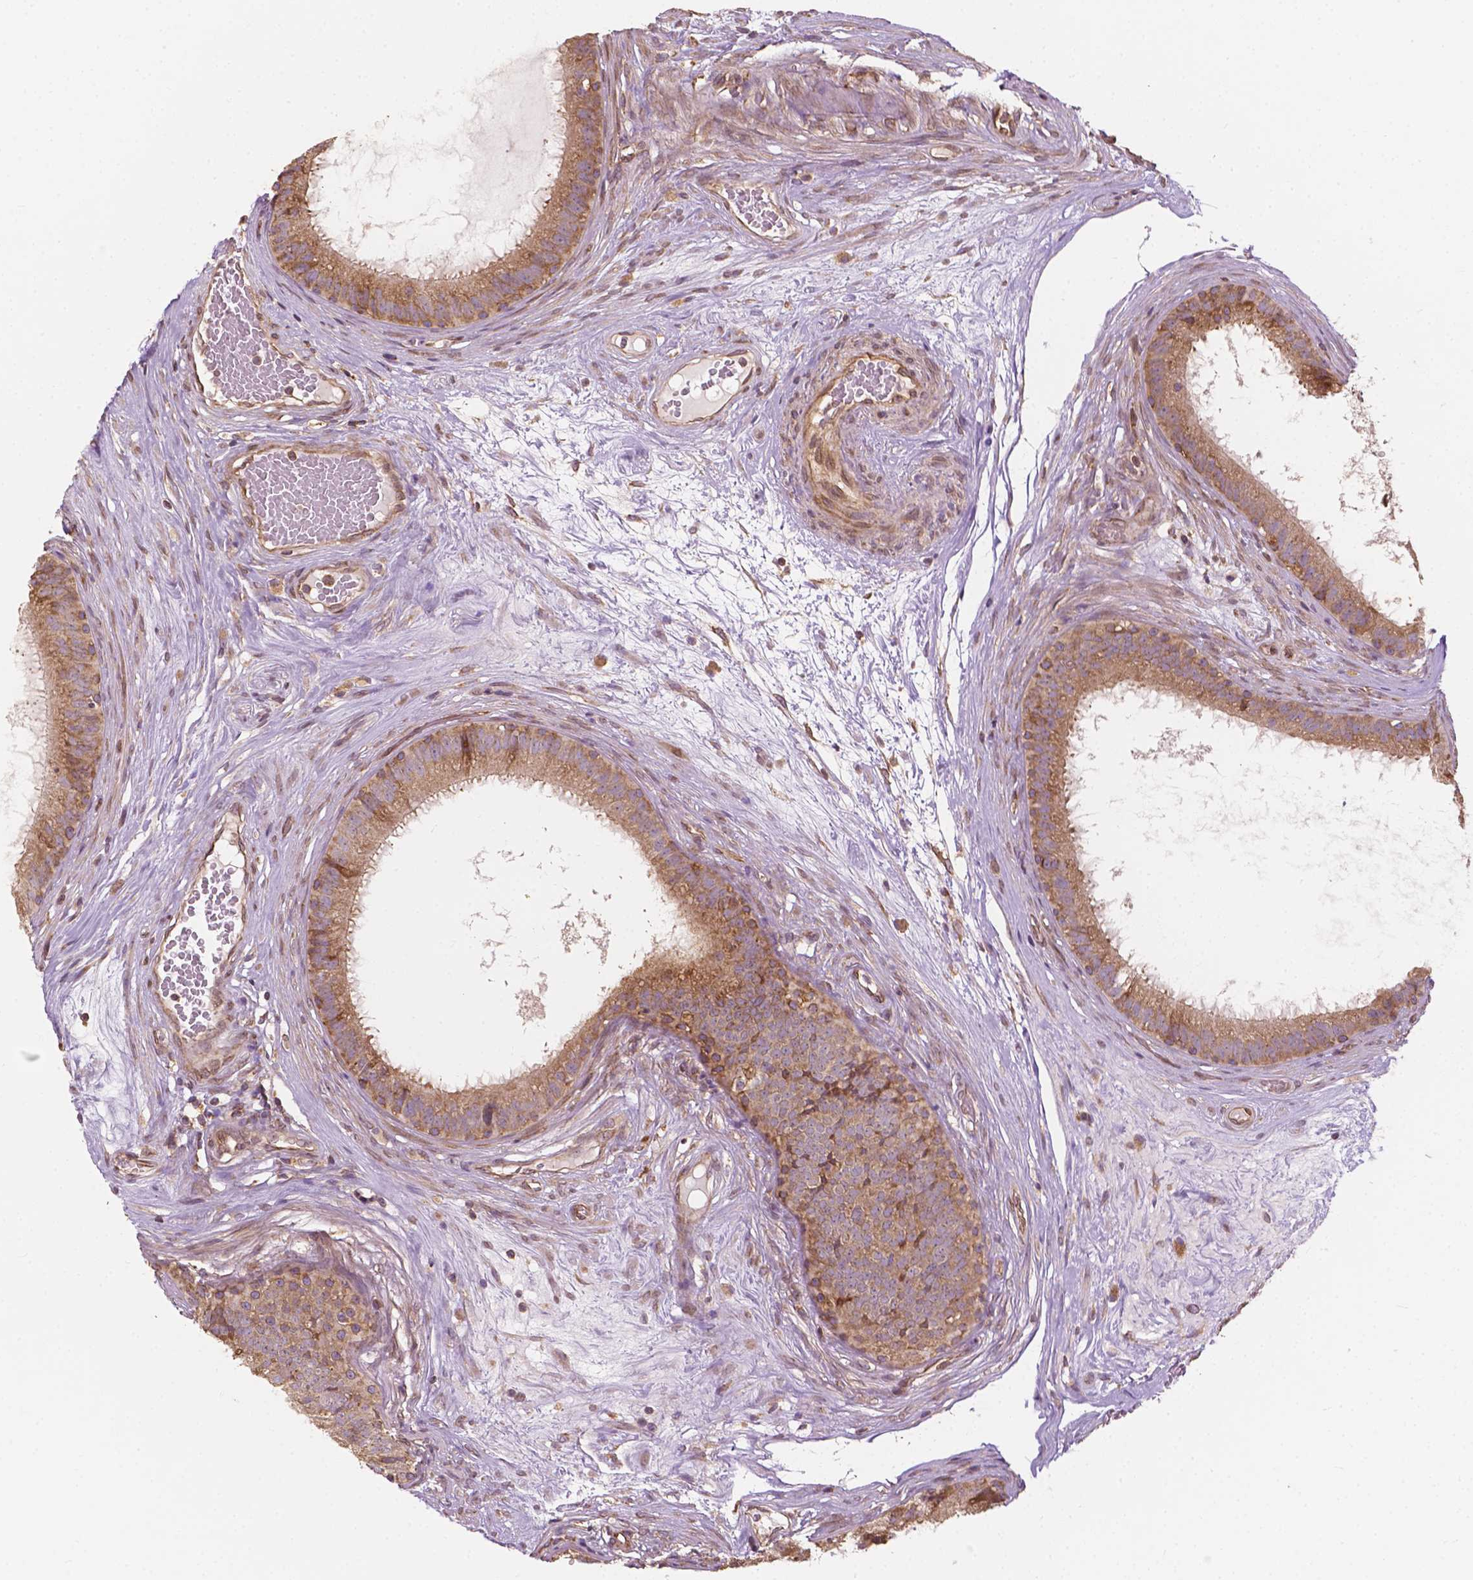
{"staining": {"intensity": "moderate", "quantity": ">75%", "location": "cytoplasmic/membranous"}, "tissue": "epididymis", "cell_type": "Glandular cells", "image_type": "normal", "snomed": [{"axis": "morphology", "description": "Normal tissue, NOS"}, {"axis": "topography", "description": "Epididymis"}], "caption": "Immunohistochemical staining of unremarkable epididymis demonstrates >75% levels of moderate cytoplasmic/membranous protein staining in about >75% of glandular cells.", "gene": "G3BP1", "patient": {"sex": "male", "age": 59}}